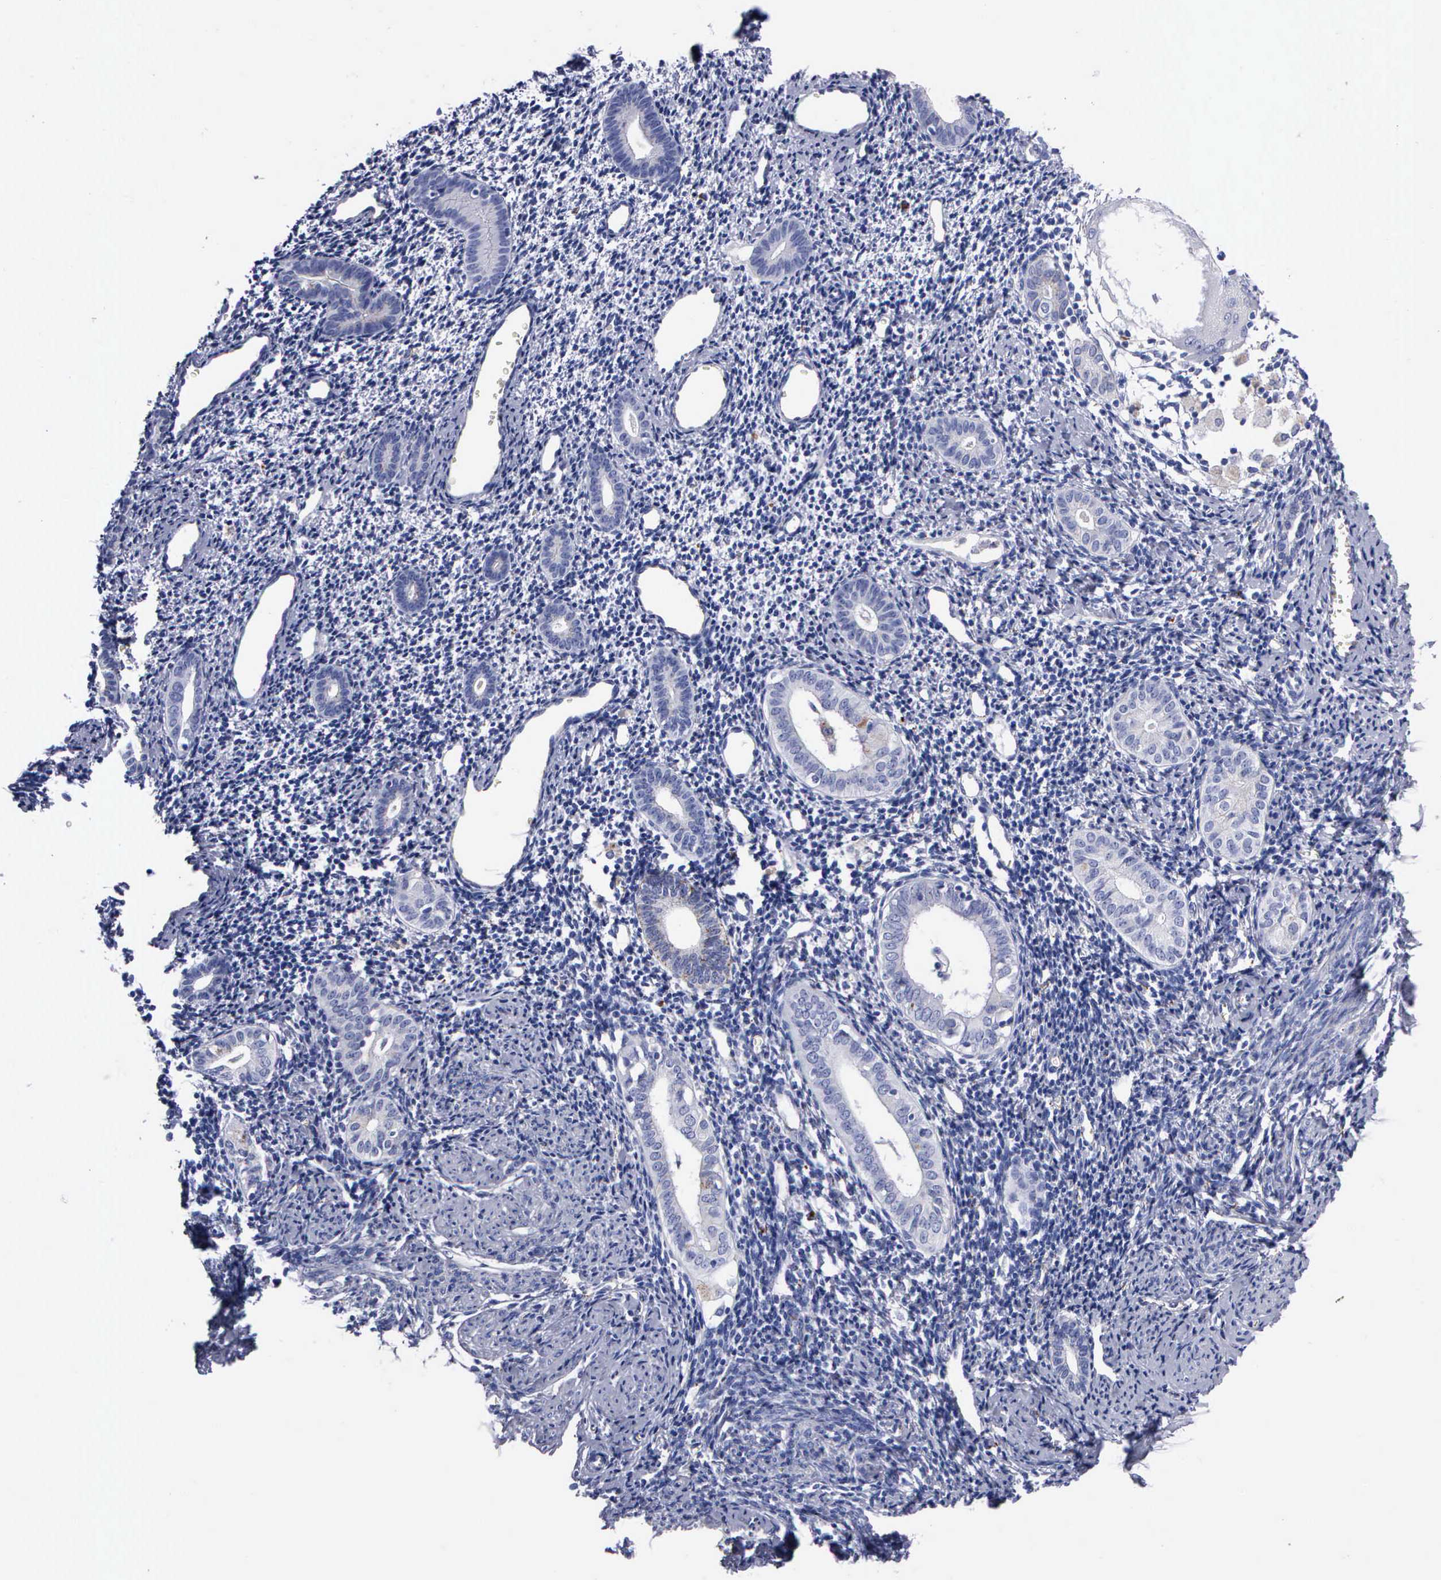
{"staining": {"intensity": "negative", "quantity": "none", "location": "none"}, "tissue": "endometrium", "cell_type": "Cells in endometrial stroma", "image_type": "normal", "snomed": [{"axis": "morphology", "description": "Normal tissue, NOS"}, {"axis": "morphology", "description": "Neoplasm, benign, NOS"}, {"axis": "topography", "description": "Uterus"}], "caption": "A photomicrograph of endometrium stained for a protein reveals no brown staining in cells in endometrial stroma. The staining is performed using DAB (3,3'-diaminobenzidine) brown chromogen with nuclei counter-stained in using hematoxylin.", "gene": "CTSL", "patient": {"sex": "female", "age": 55}}